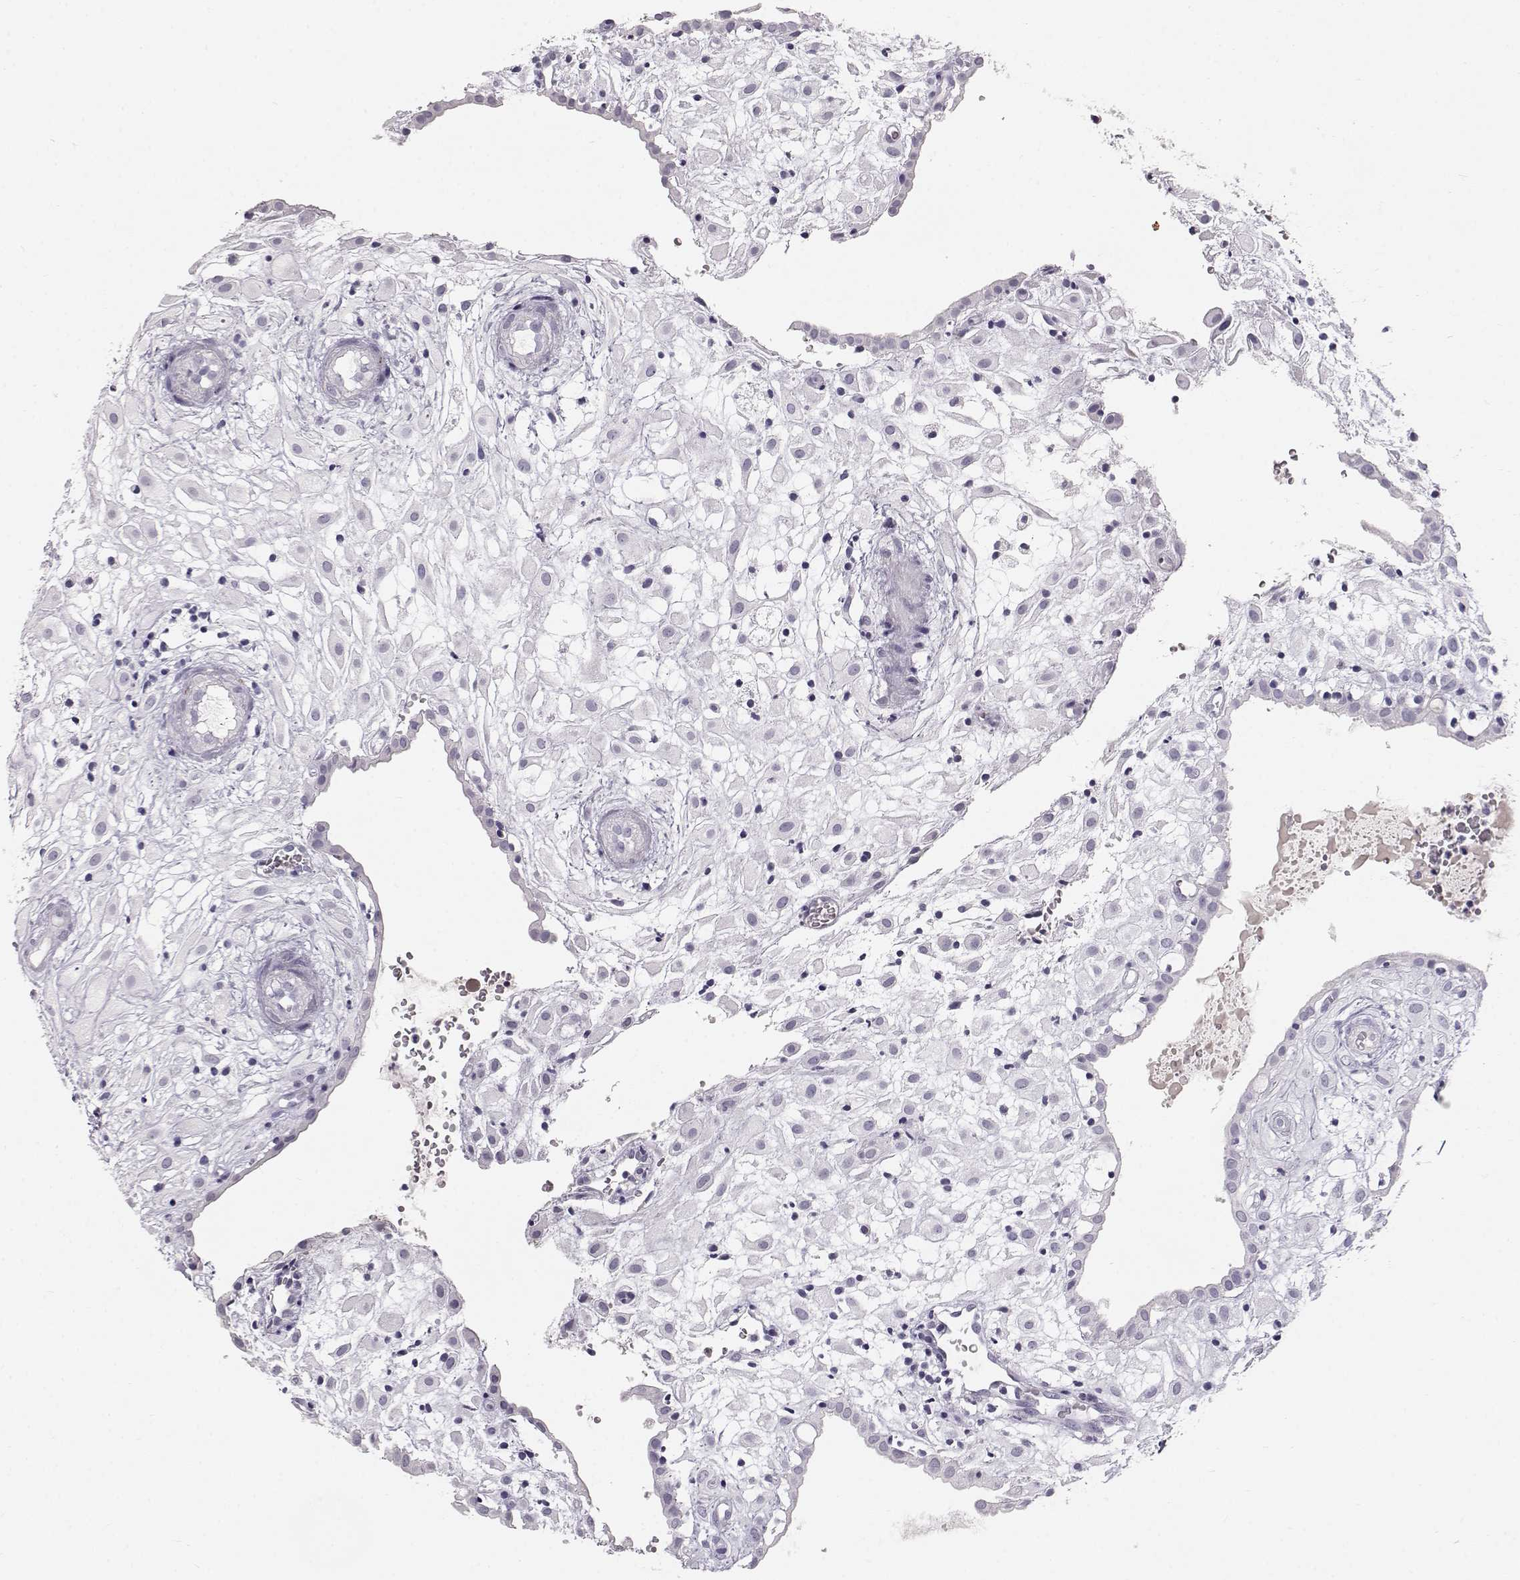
{"staining": {"intensity": "negative", "quantity": "none", "location": "none"}, "tissue": "placenta", "cell_type": "Decidual cells", "image_type": "normal", "snomed": [{"axis": "morphology", "description": "Normal tissue, NOS"}, {"axis": "topography", "description": "Placenta"}], "caption": "A high-resolution photomicrograph shows immunohistochemistry (IHC) staining of benign placenta, which reveals no significant staining in decidual cells. (Stains: DAB (3,3'-diaminobenzidine) immunohistochemistry (IHC) with hematoxylin counter stain, Microscopy: brightfield microscopy at high magnification).", "gene": "KRTAP16", "patient": {"sex": "female", "age": 24}}